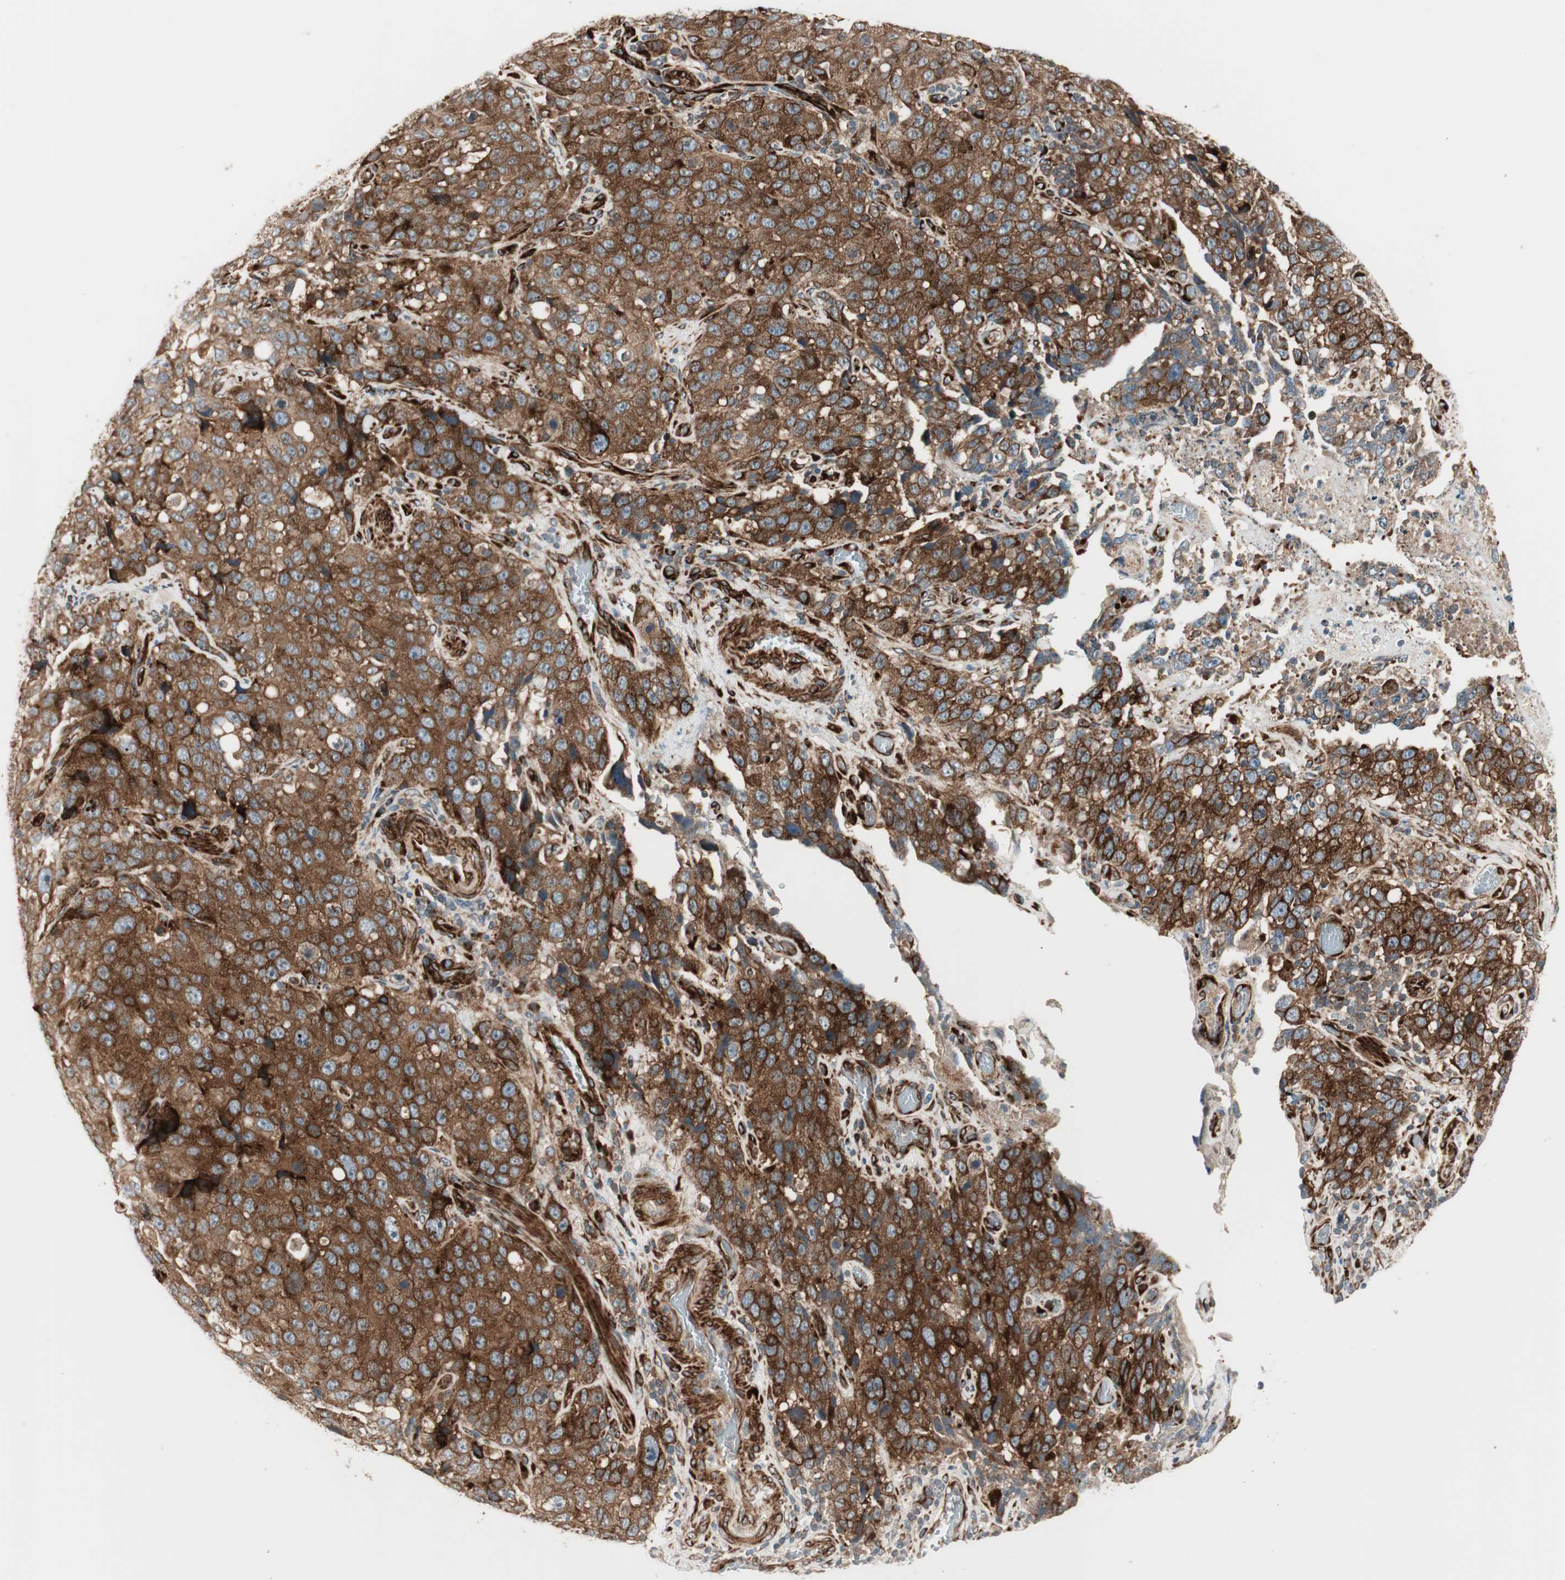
{"staining": {"intensity": "strong", "quantity": ">75%", "location": "cytoplasmic/membranous"}, "tissue": "stomach cancer", "cell_type": "Tumor cells", "image_type": "cancer", "snomed": [{"axis": "morphology", "description": "Normal tissue, NOS"}, {"axis": "morphology", "description": "Adenocarcinoma, NOS"}, {"axis": "topography", "description": "Stomach"}], "caption": "Immunohistochemistry (DAB) staining of human stomach cancer (adenocarcinoma) reveals strong cytoplasmic/membranous protein positivity in about >75% of tumor cells.", "gene": "PPP2R5E", "patient": {"sex": "male", "age": 48}}